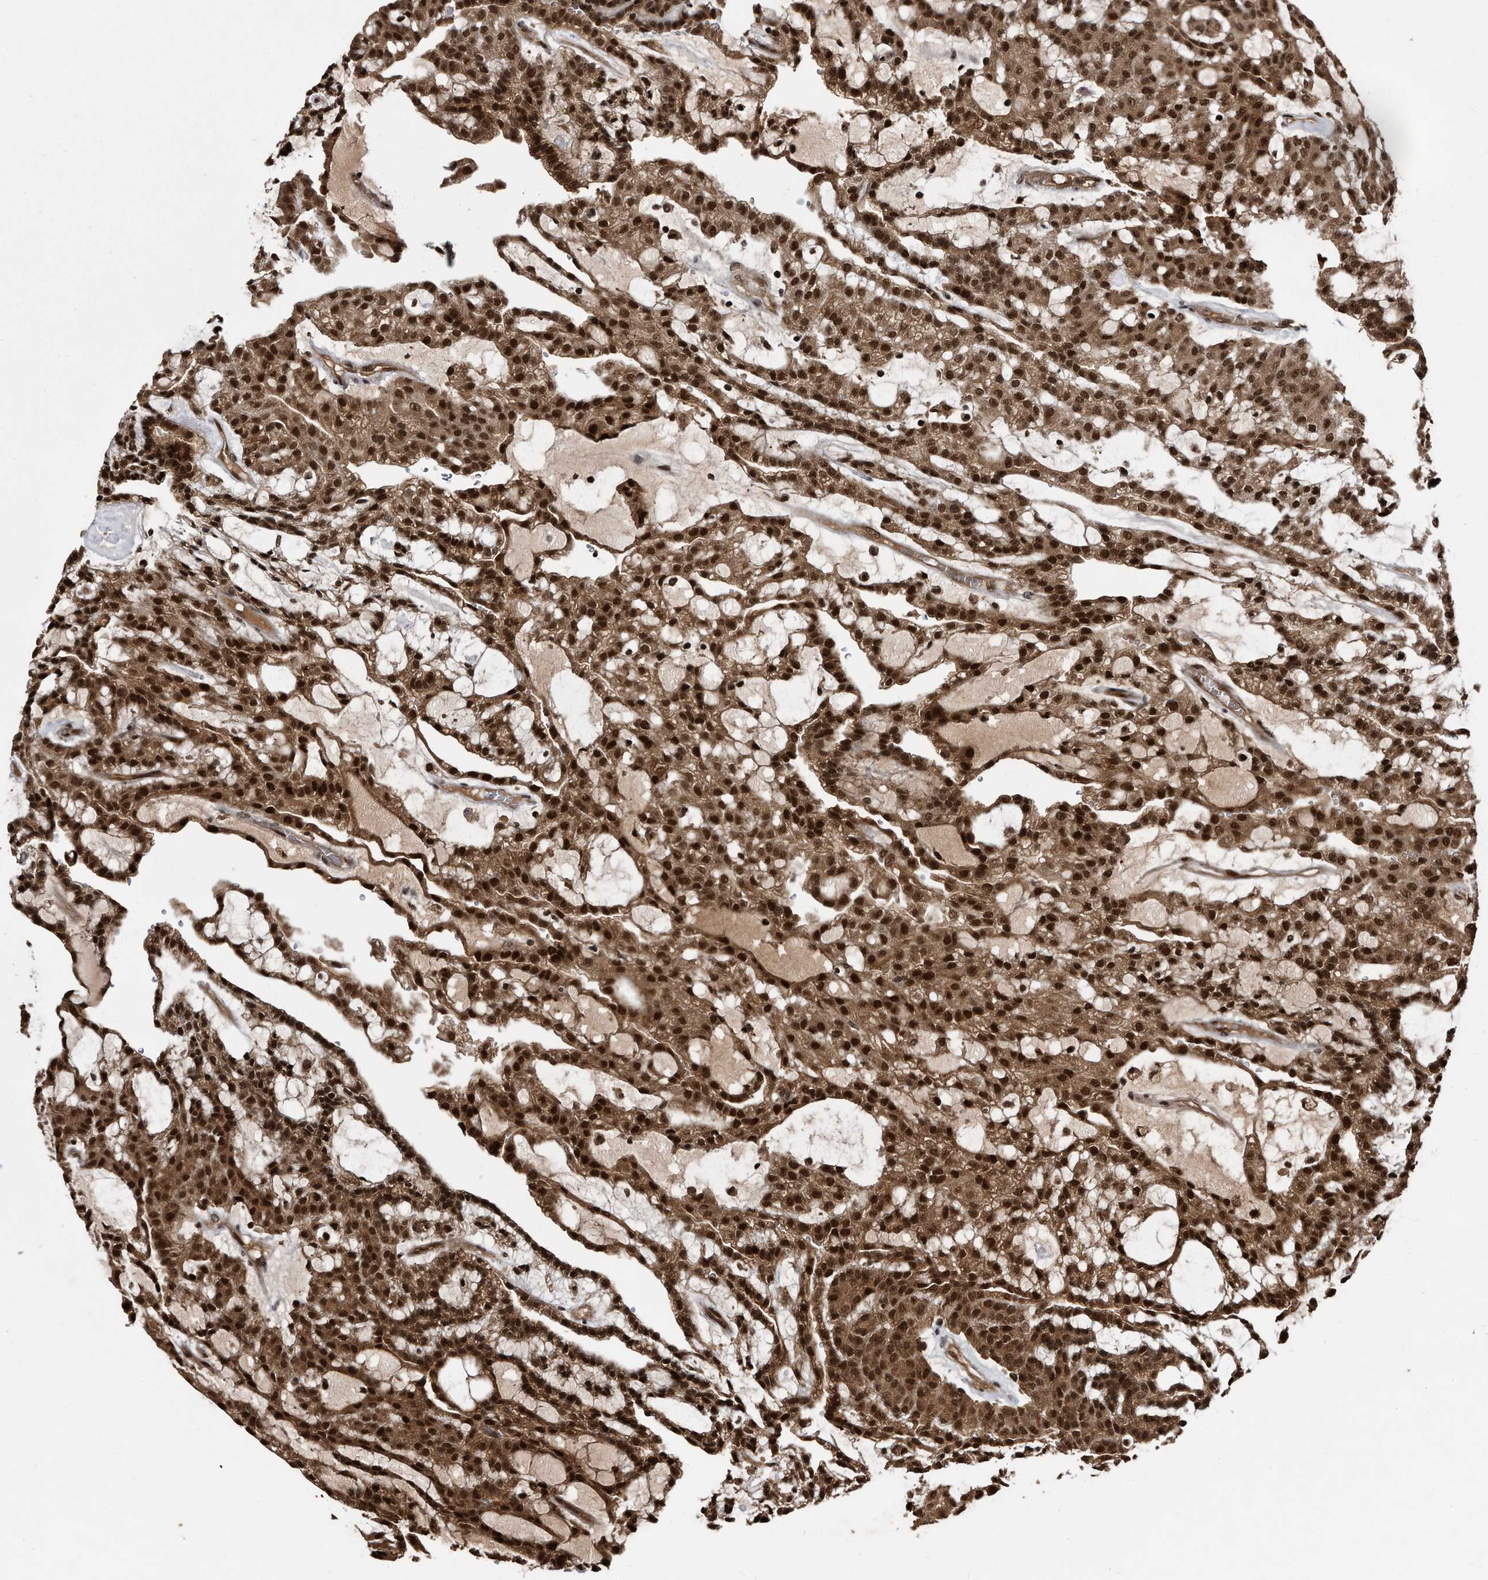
{"staining": {"intensity": "strong", "quantity": ">75%", "location": "cytoplasmic/membranous,nuclear"}, "tissue": "renal cancer", "cell_type": "Tumor cells", "image_type": "cancer", "snomed": [{"axis": "morphology", "description": "Adenocarcinoma, NOS"}, {"axis": "topography", "description": "Kidney"}], "caption": "The photomicrograph reveals immunohistochemical staining of adenocarcinoma (renal). There is strong cytoplasmic/membranous and nuclear positivity is appreciated in approximately >75% of tumor cells.", "gene": "RAD23B", "patient": {"sex": "male", "age": 63}}